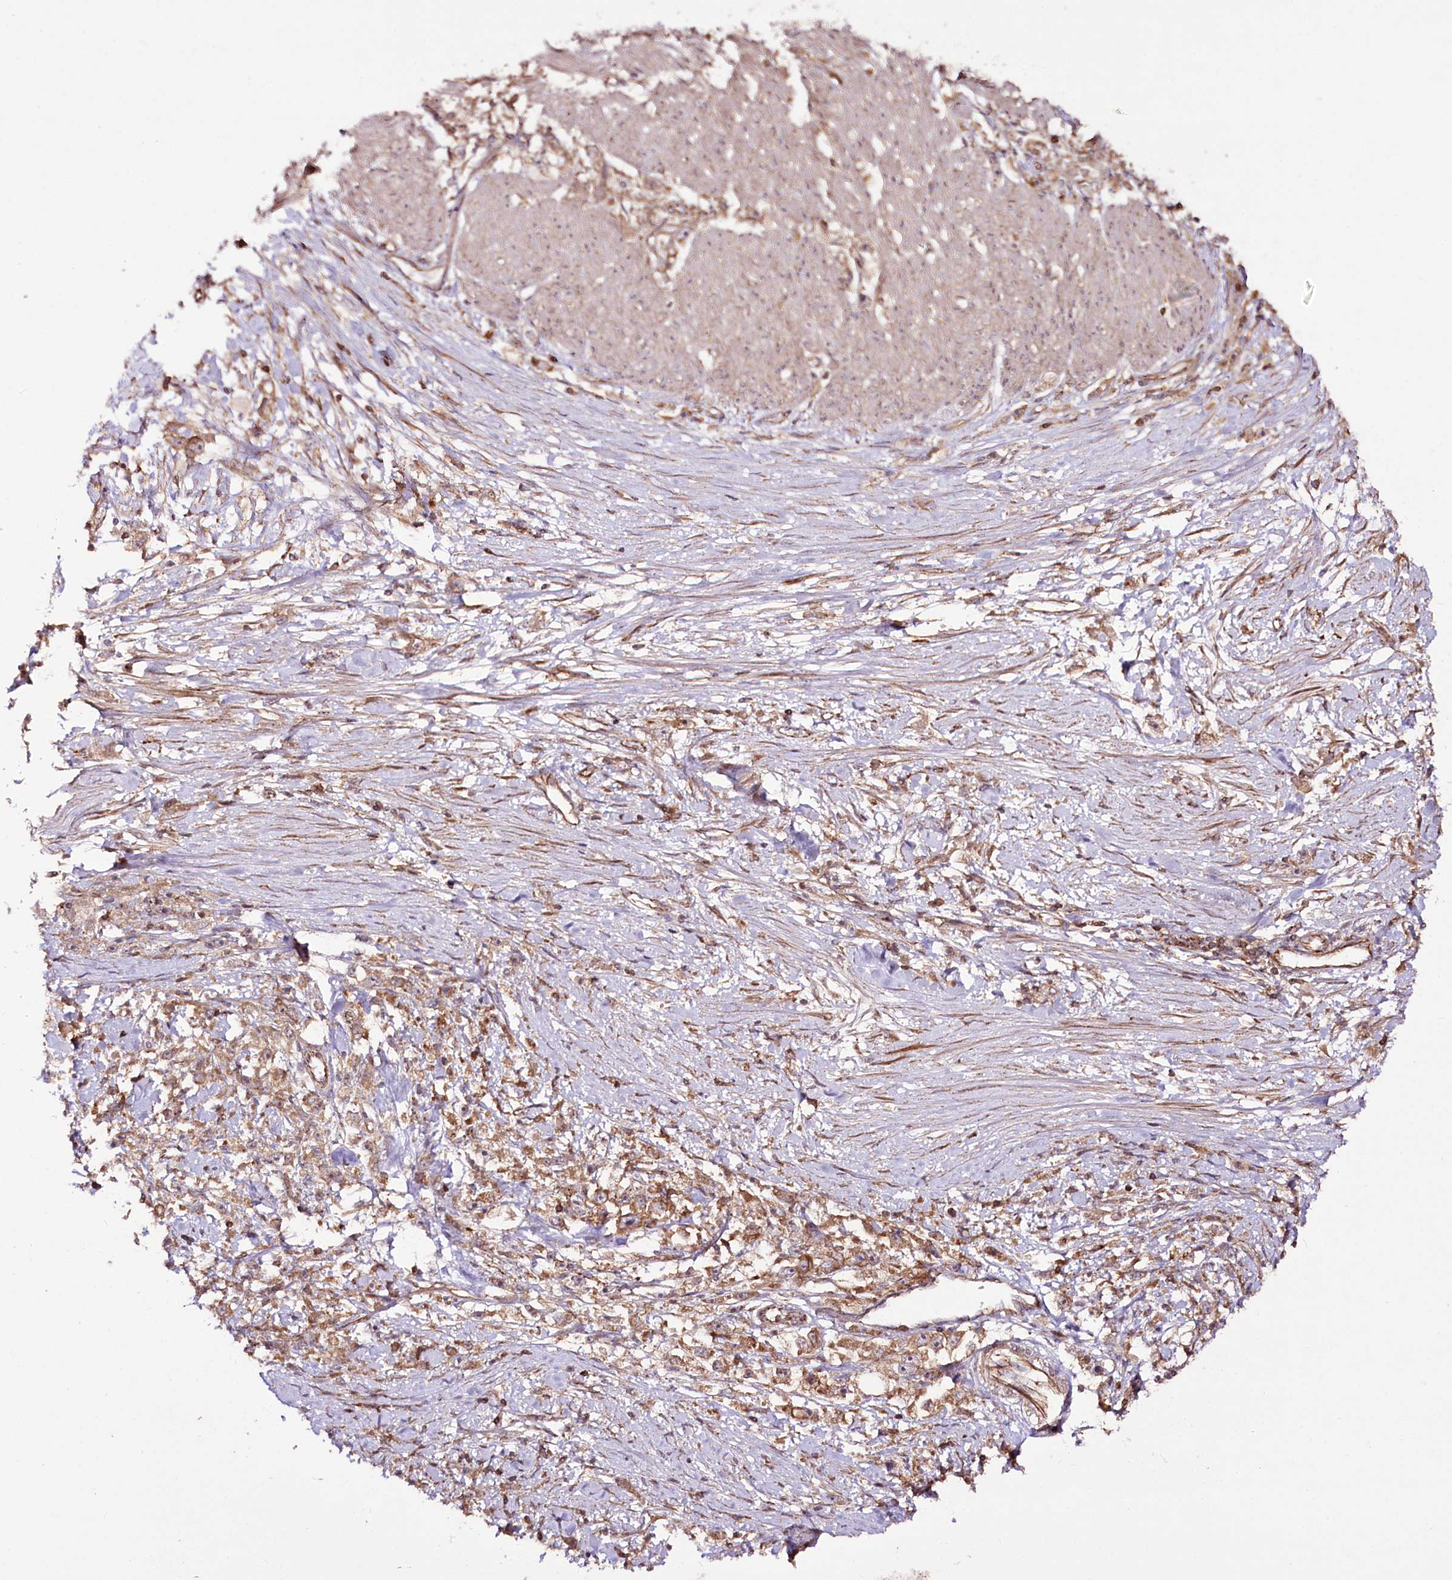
{"staining": {"intensity": "moderate", "quantity": ">75%", "location": "cytoplasmic/membranous"}, "tissue": "stomach cancer", "cell_type": "Tumor cells", "image_type": "cancer", "snomed": [{"axis": "morphology", "description": "Adenocarcinoma, NOS"}, {"axis": "topography", "description": "Stomach"}], "caption": "Adenocarcinoma (stomach) tissue shows moderate cytoplasmic/membranous positivity in approximately >75% of tumor cells, visualized by immunohistochemistry. (DAB IHC, brown staining for protein, blue staining for nuclei).", "gene": "DHX29", "patient": {"sex": "female", "age": 59}}